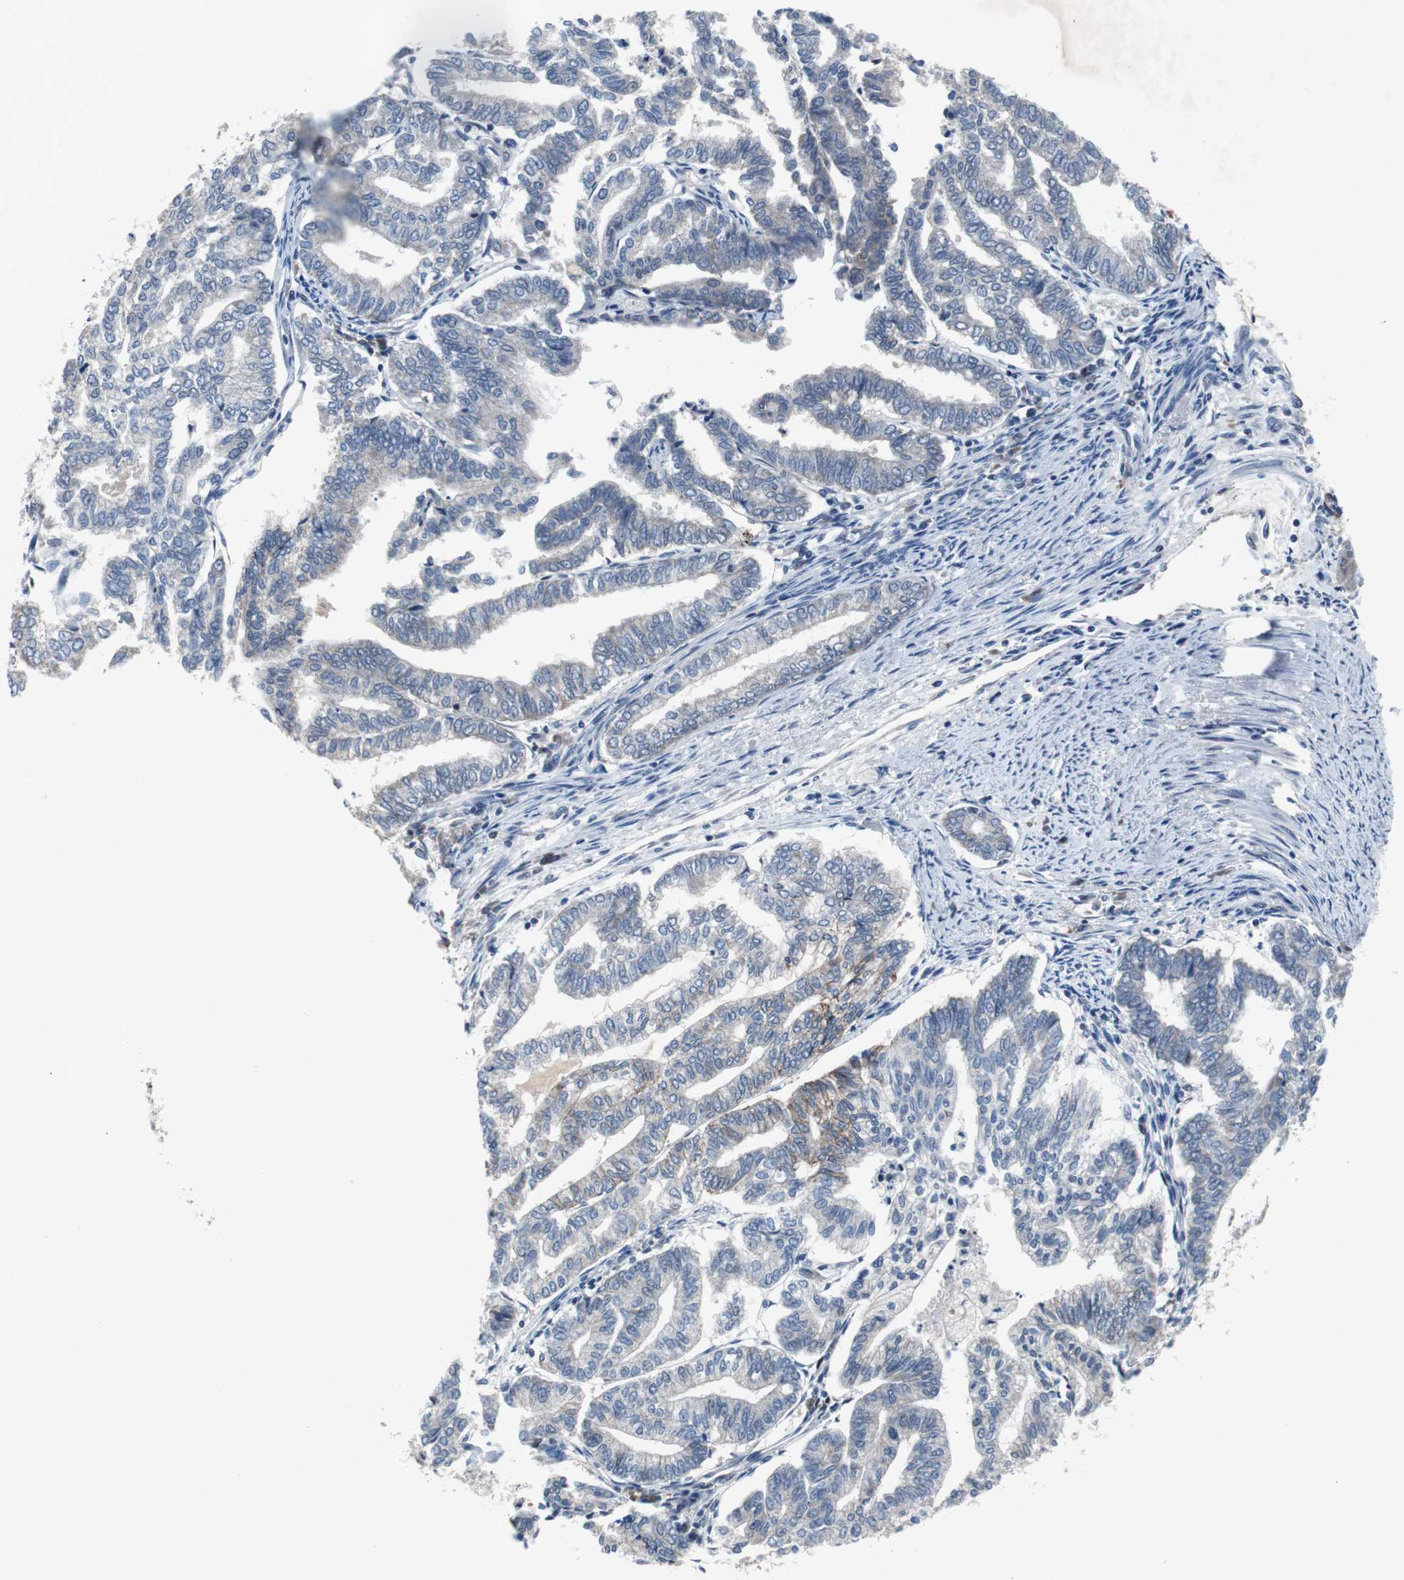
{"staining": {"intensity": "weak", "quantity": "<25%", "location": "cytoplasmic/membranous"}, "tissue": "endometrial cancer", "cell_type": "Tumor cells", "image_type": "cancer", "snomed": [{"axis": "morphology", "description": "Adenocarcinoma, NOS"}, {"axis": "topography", "description": "Endometrium"}], "caption": "Photomicrograph shows no significant protein staining in tumor cells of endometrial cancer.", "gene": "TP63", "patient": {"sex": "female", "age": 79}}